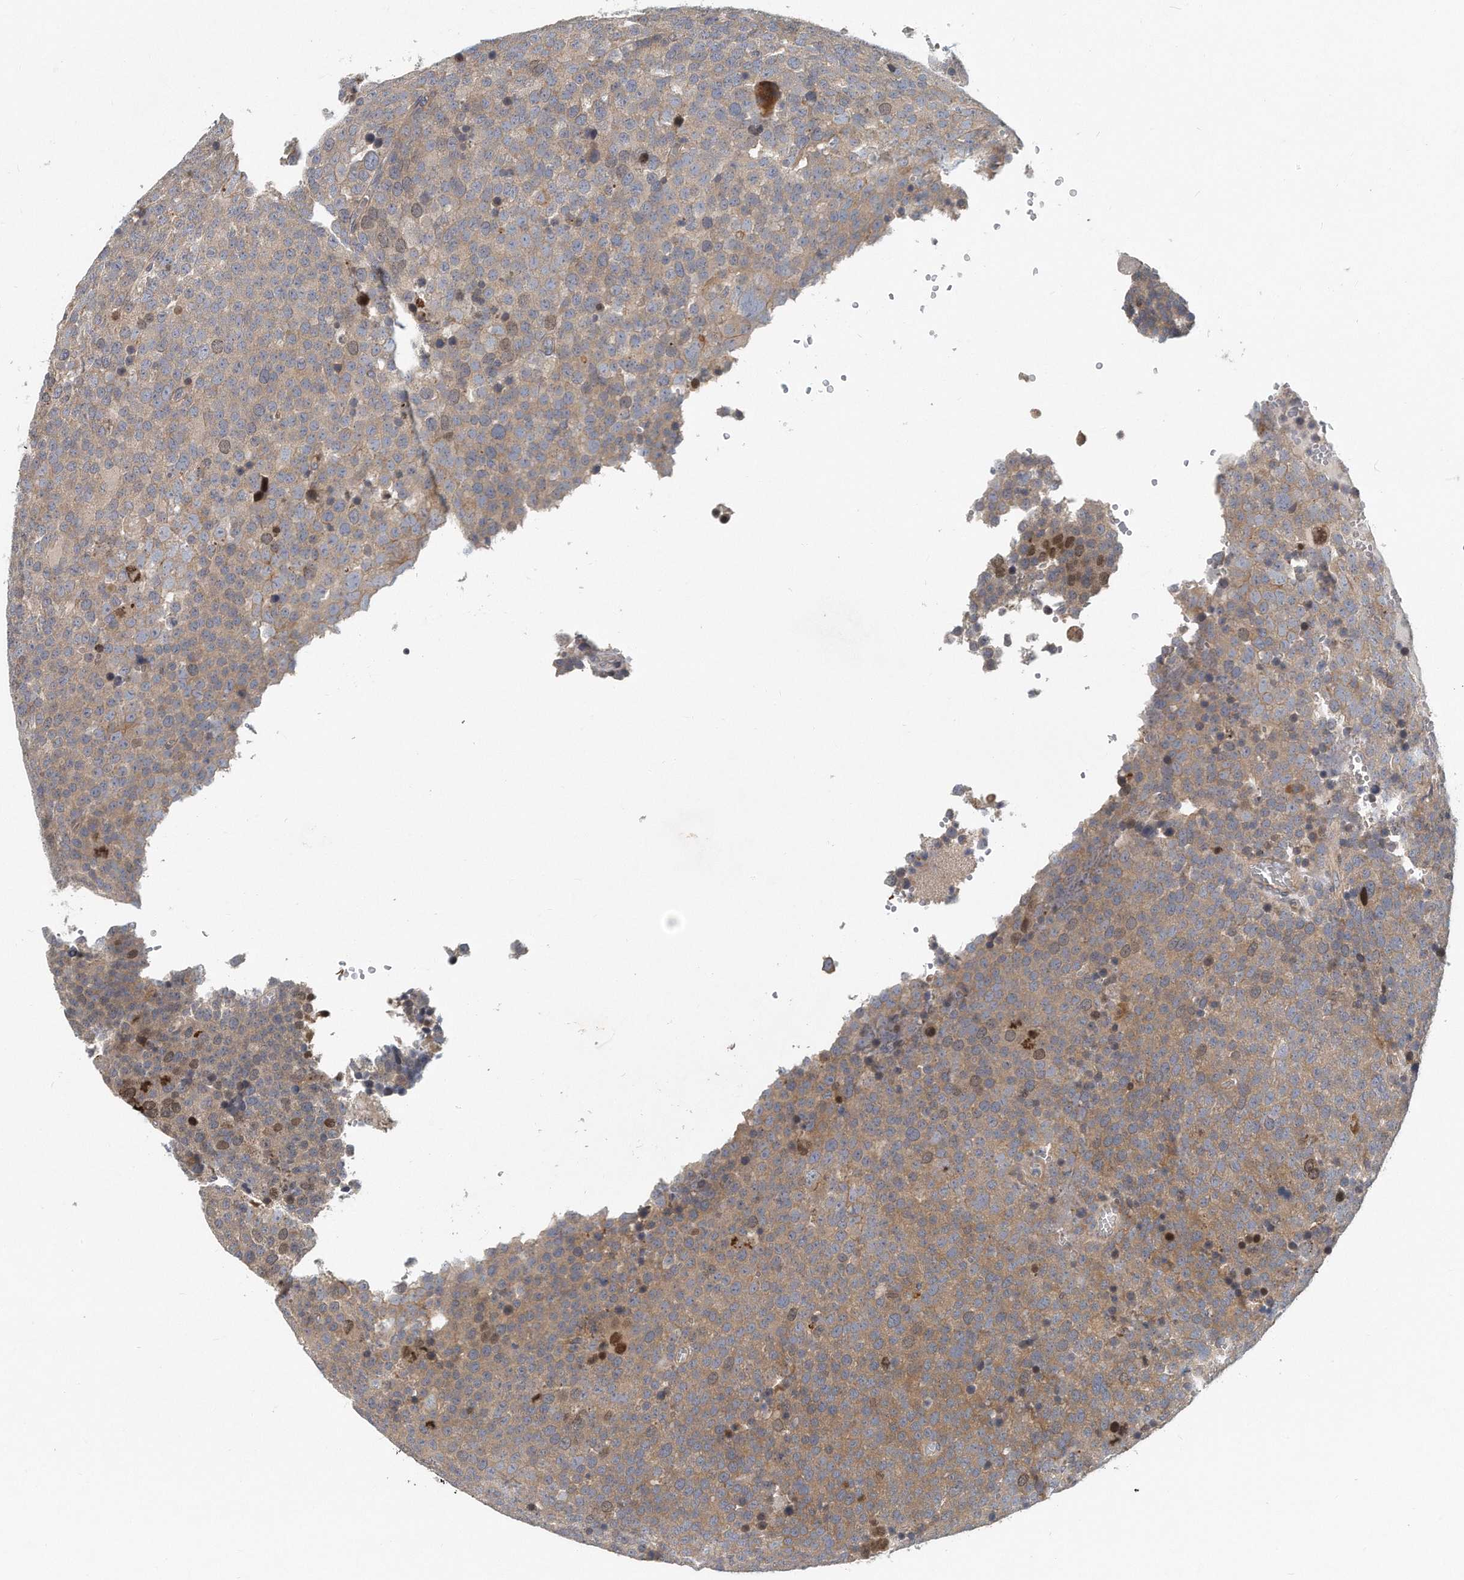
{"staining": {"intensity": "moderate", "quantity": "25%-75%", "location": "cytoplasmic/membranous,nuclear"}, "tissue": "testis cancer", "cell_type": "Tumor cells", "image_type": "cancer", "snomed": [{"axis": "morphology", "description": "Seminoma, NOS"}, {"axis": "topography", "description": "Testis"}], "caption": "A photomicrograph of human testis cancer (seminoma) stained for a protein demonstrates moderate cytoplasmic/membranous and nuclear brown staining in tumor cells.", "gene": "PCDH8", "patient": {"sex": "male", "age": 71}}